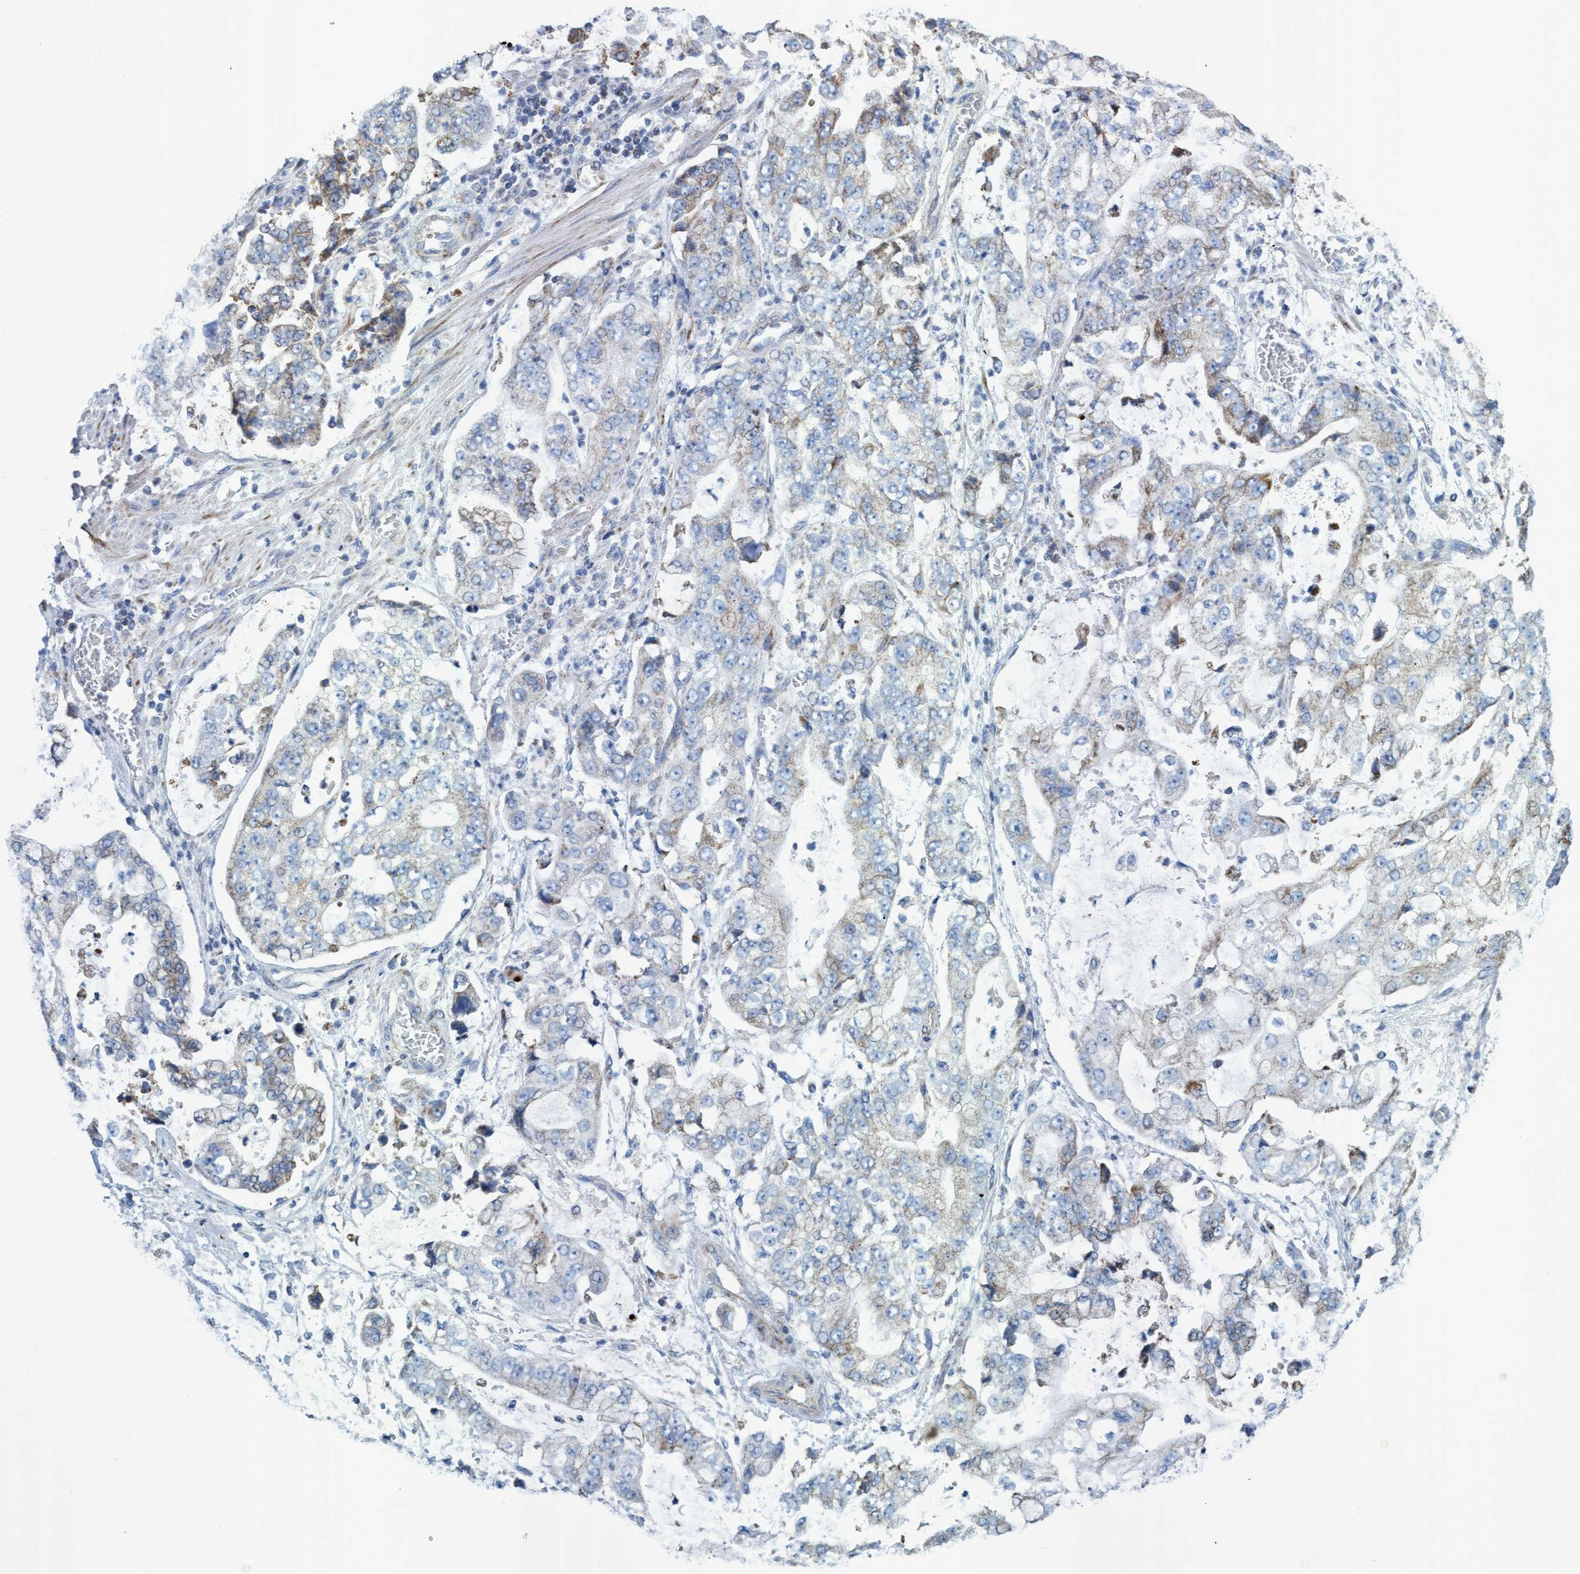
{"staining": {"intensity": "weak", "quantity": "<25%", "location": "cytoplasmic/membranous"}, "tissue": "stomach cancer", "cell_type": "Tumor cells", "image_type": "cancer", "snomed": [{"axis": "morphology", "description": "Adenocarcinoma, NOS"}, {"axis": "topography", "description": "Stomach"}], "caption": "Photomicrograph shows no significant protein expression in tumor cells of adenocarcinoma (stomach). (DAB (3,3'-diaminobenzidine) immunohistochemistry, high magnification).", "gene": "GGA3", "patient": {"sex": "male", "age": 76}}